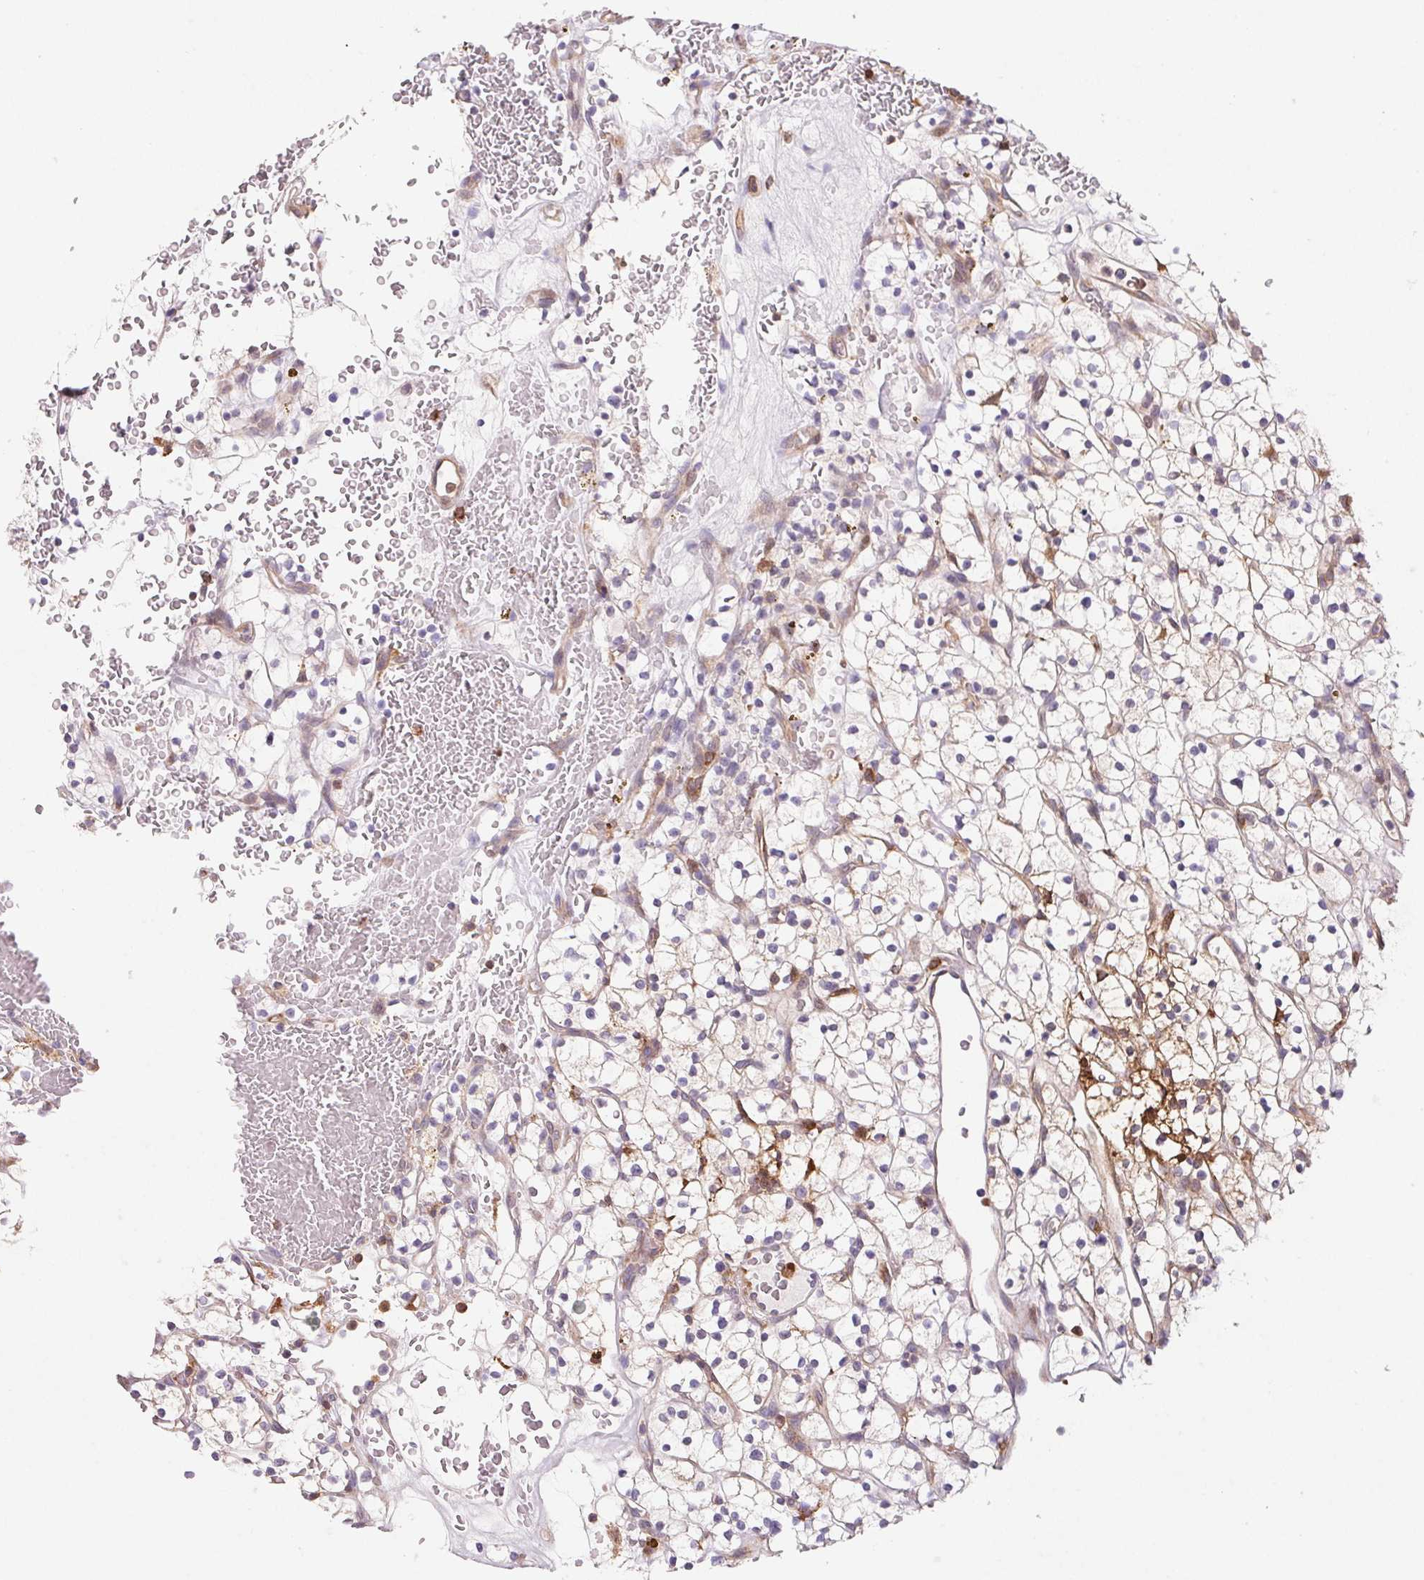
{"staining": {"intensity": "moderate", "quantity": "<25%", "location": "cytoplasmic/membranous"}, "tissue": "renal cancer", "cell_type": "Tumor cells", "image_type": "cancer", "snomed": [{"axis": "morphology", "description": "Adenocarcinoma, NOS"}, {"axis": "topography", "description": "Kidney"}], "caption": "This is a micrograph of IHC staining of adenocarcinoma (renal), which shows moderate staining in the cytoplasmic/membranous of tumor cells.", "gene": "GBP1", "patient": {"sex": "female", "age": 64}}